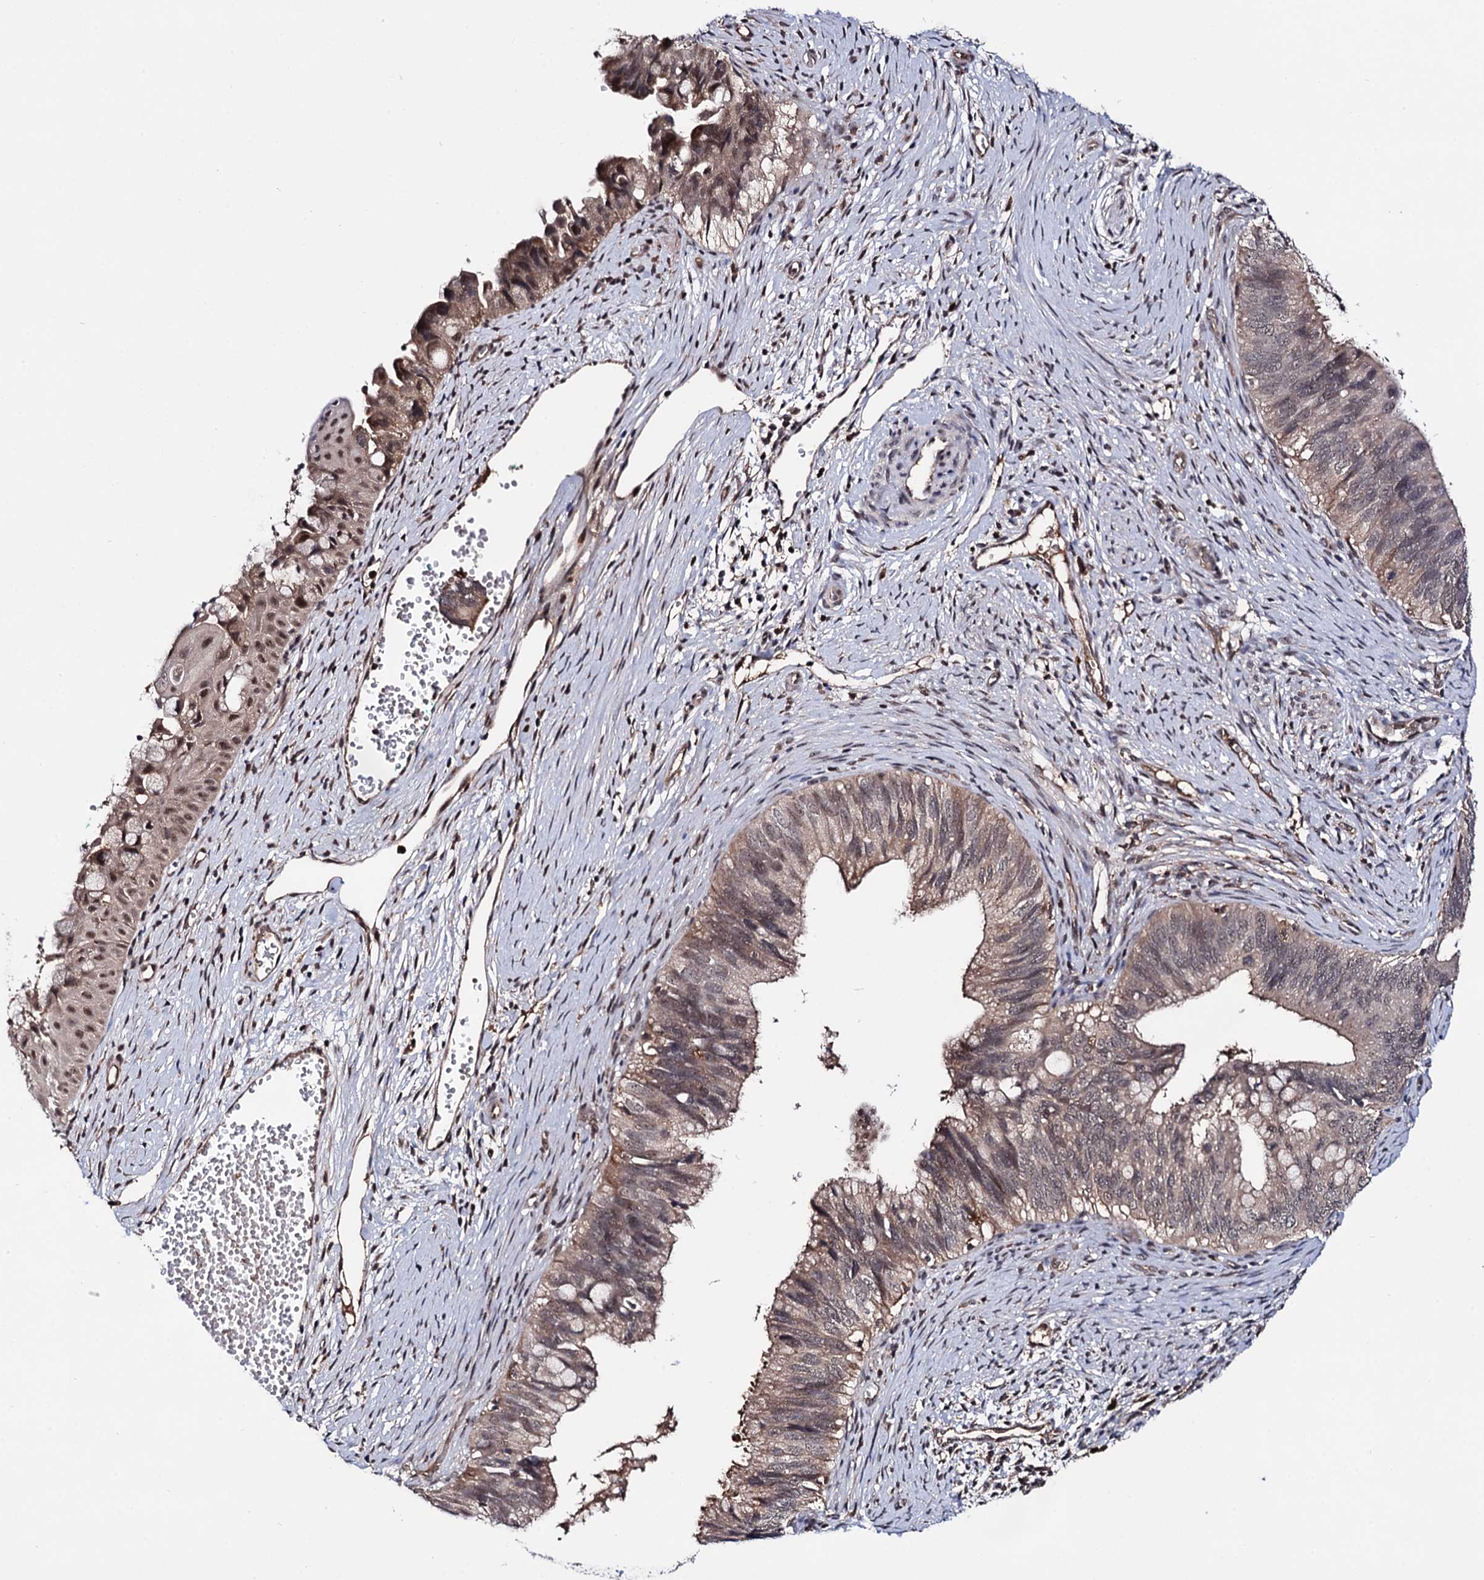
{"staining": {"intensity": "moderate", "quantity": ">75%", "location": "cytoplasmic/membranous,nuclear"}, "tissue": "cervical cancer", "cell_type": "Tumor cells", "image_type": "cancer", "snomed": [{"axis": "morphology", "description": "Adenocarcinoma, NOS"}, {"axis": "topography", "description": "Cervix"}], "caption": "High-magnification brightfield microscopy of adenocarcinoma (cervical) stained with DAB (3,3'-diaminobenzidine) (brown) and counterstained with hematoxylin (blue). tumor cells exhibit moderate cytoplasmic/membranous and nuclear expression is seen in approximately>75% of cells.", "gene": "MICAL2", "patient": {"sex": "female", "age": 42}}